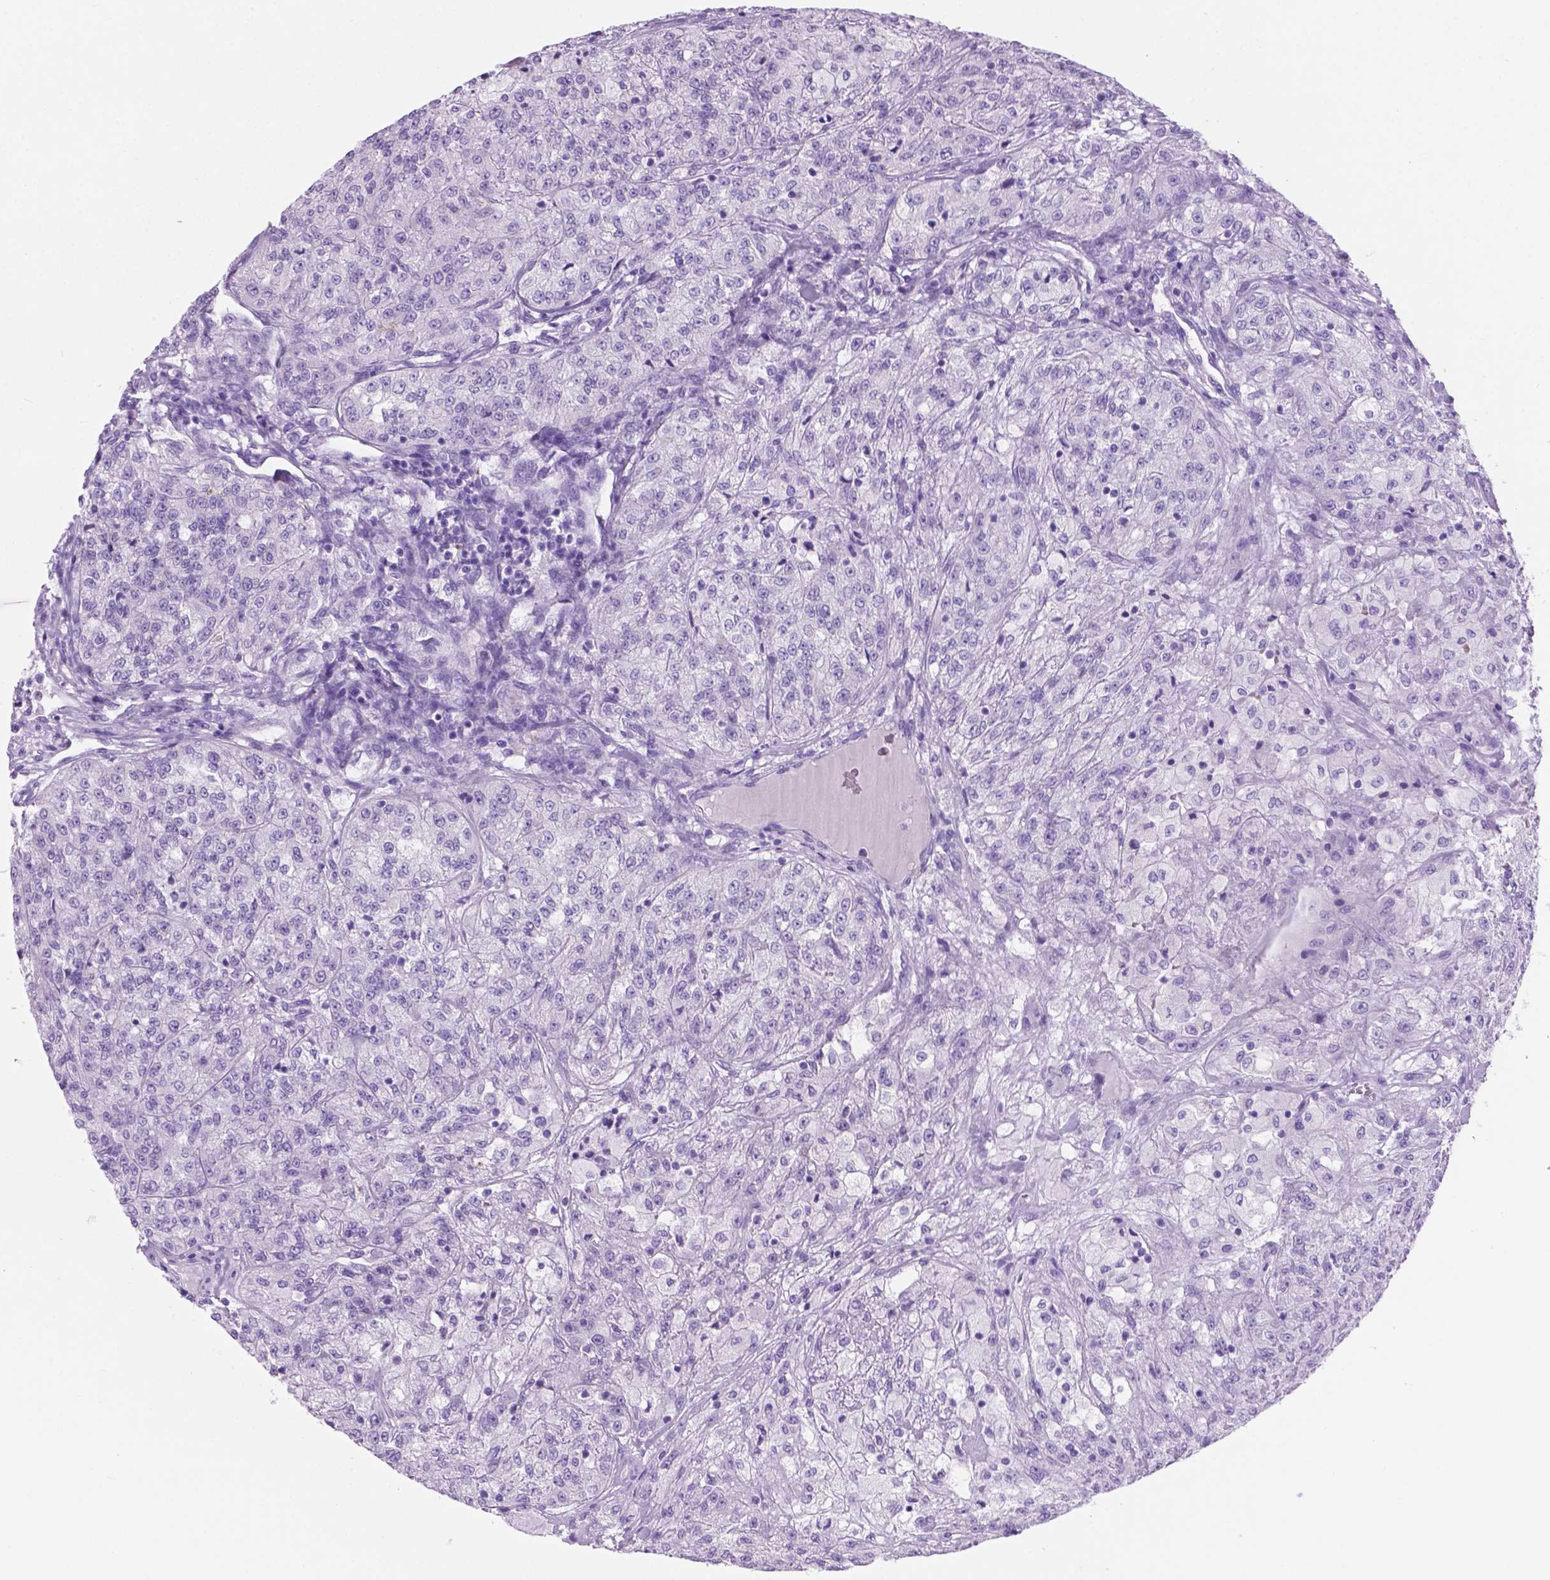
{"staining": {"intensity": "negative", "quantity": "none", "location": "none"}, "tissue": "renal cancer", "cell_type": "Tumor cells", "image_type": "cancer", "snomed": [{"axis": "morphology", "description": "Adenocarcinoma, NOS"}, {"axis": "topography", "description": "Kidney"}], "caption": "Immunohistochemical staining of adenocarcinoma (renal) shows no significant expression in tumor cells.", "gene": "GRIN2B", "patient": {"sex": "female", "age": 63}}